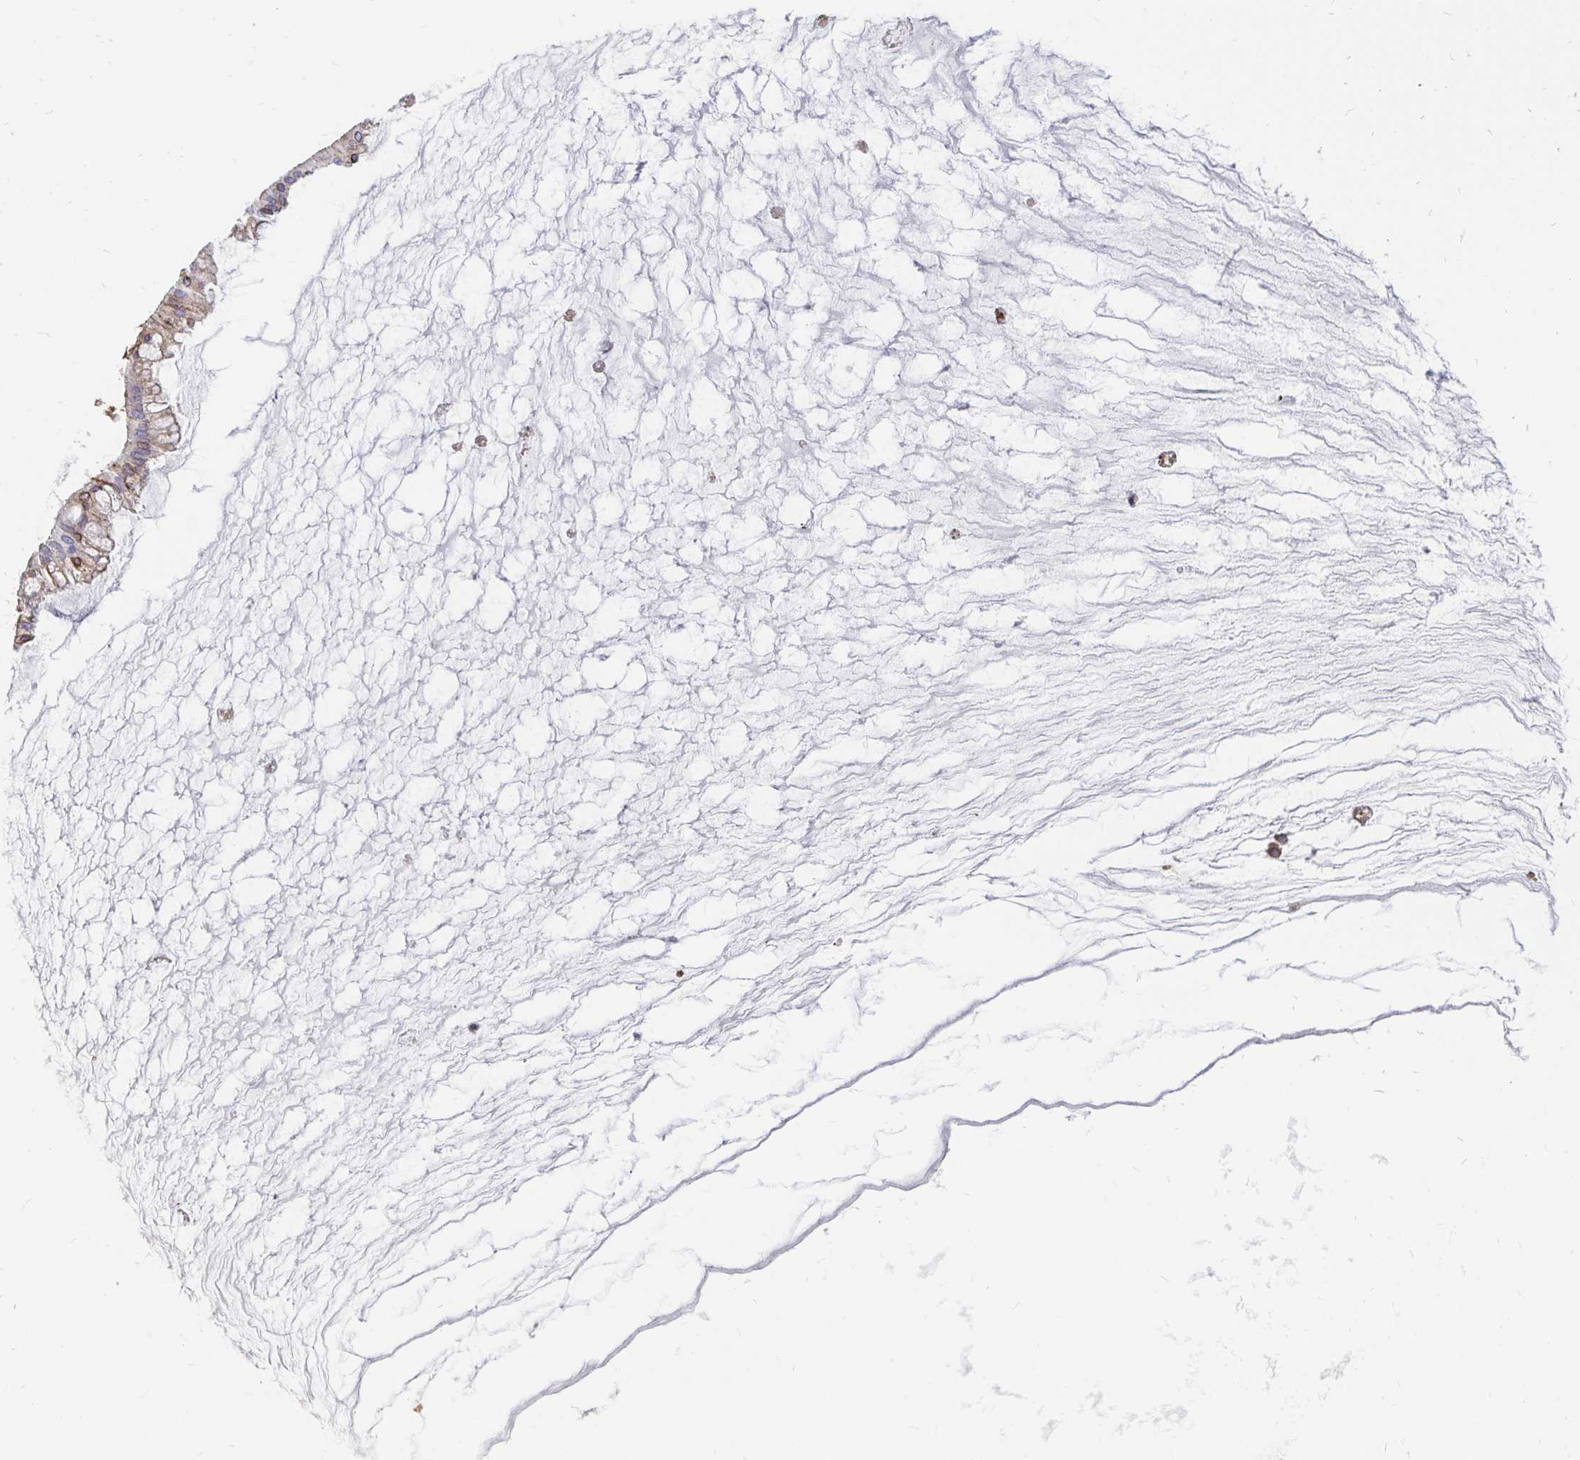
{"staining": {"intensity": "weak", "quantity": "25%-75%", "location": "cytoplasmic/membranous"}, "tissue": "ovarian cancer", "cell_type": "Tumor cells", "image_type": "cancer", "snomed": [{"axis": "morphology", "description": "Cystadenocarcinoma, mucinous, NOS"}, {"axis": "topography", "description": "Ovary"}], "caption": "Tumor cells reveal low levels of weak cytoplasmic/membranous expression in approximately 25%-75% of cells in mucinous cystadenocarcinoma (ovarian). (DAB IHC, brown staining for protein, blue staining for nuclei).", "gene": "CDKL1", "patient": {"sex": "female", "age": 73}}